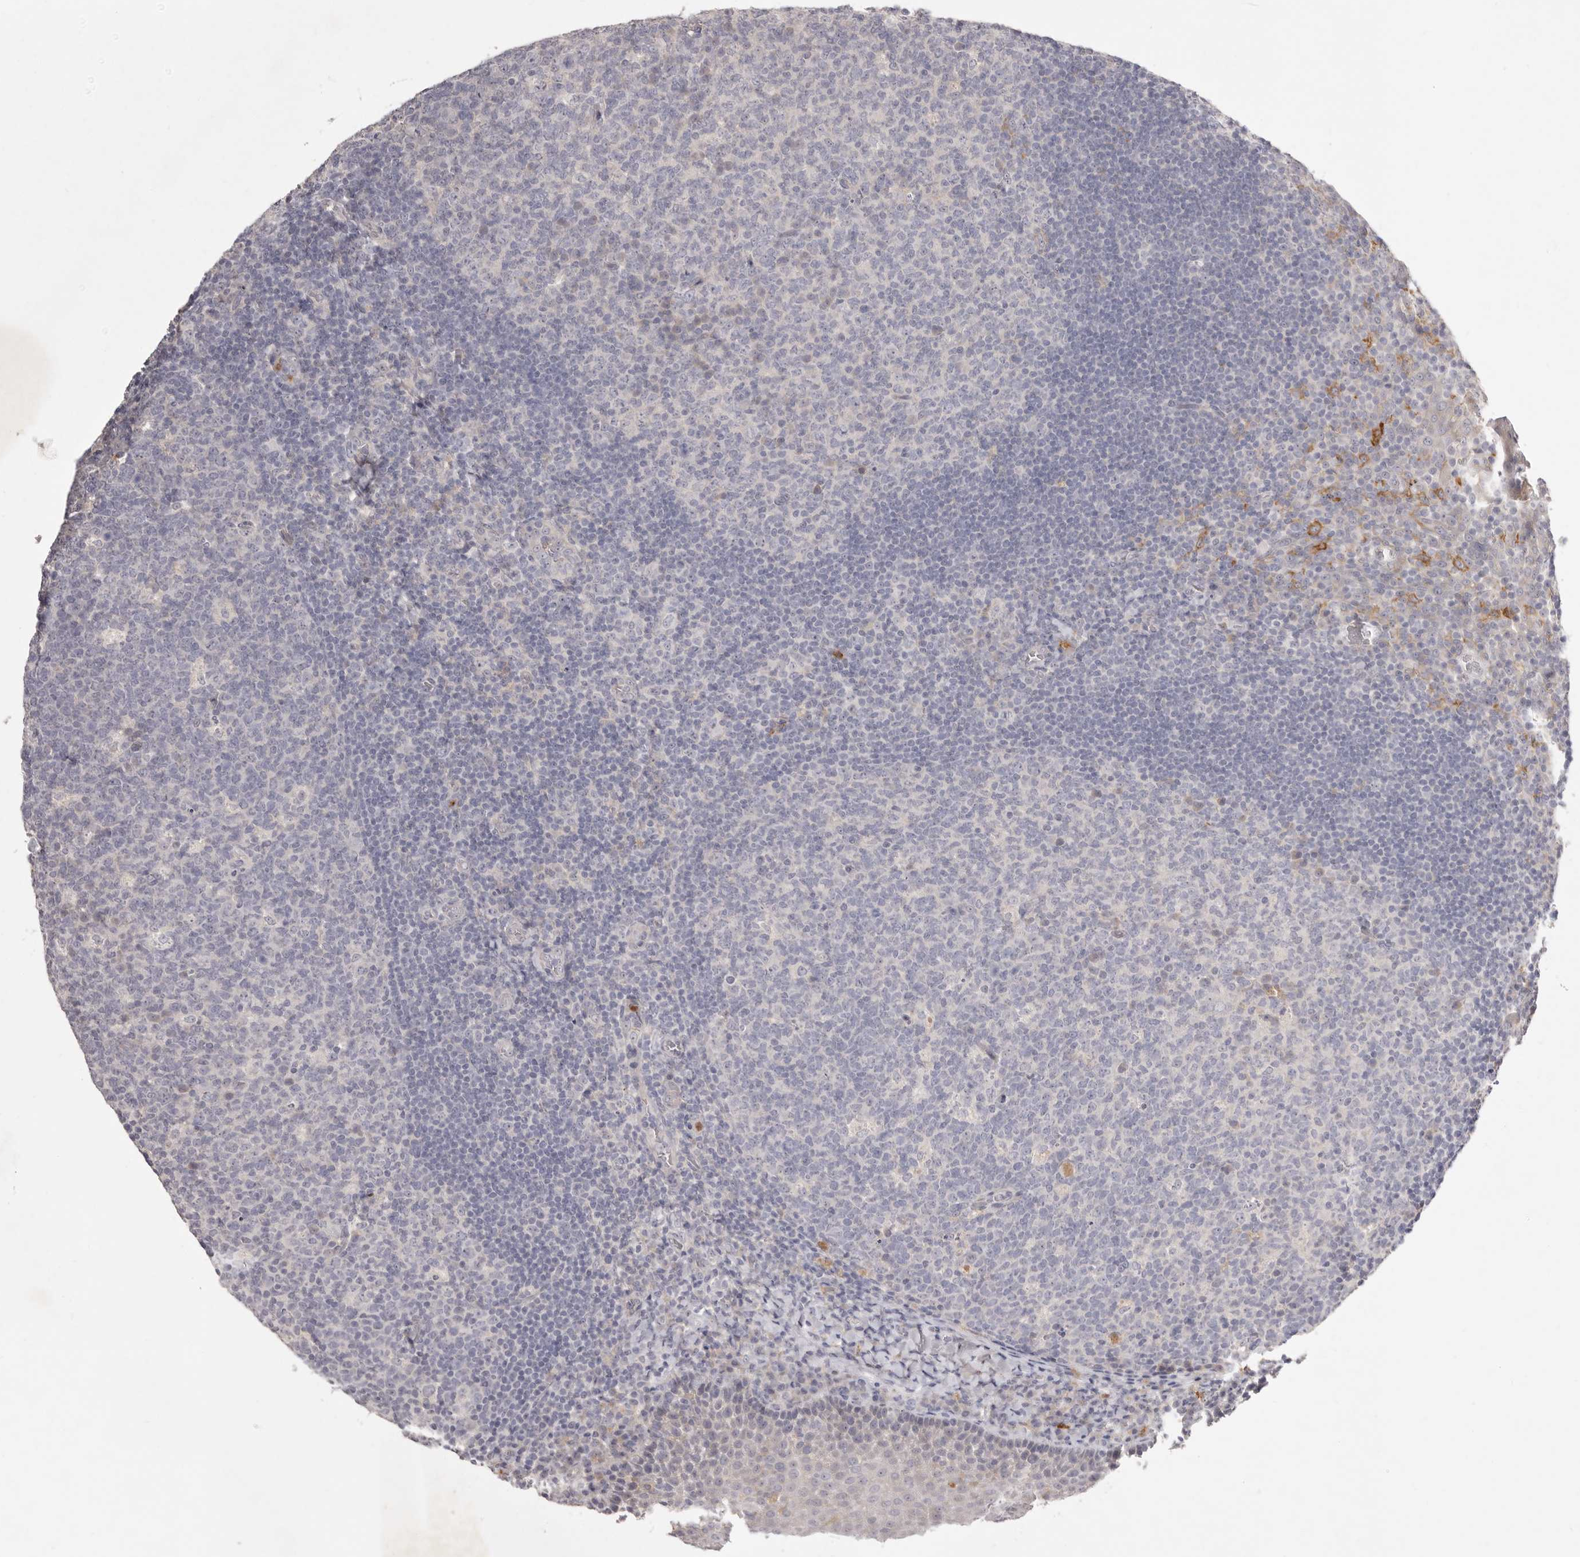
{"staining": {"intensity": "negative", "quantity": "none", "location": "none"}, "tissue": "tonsil", "cell_type": "Germinal center cells", "image_type": "normal", "snomed": [{"axis": "morphology", "description": "Normal tissue, NOS"}, {"axis": "topography", "description": "Tonsil"}], "caption": "The photomicrograph shows no staining of germinal center cells in unremarkable tonsil.", "gene": "GPR84", "patient": {"sex": "male", "age": 17}}